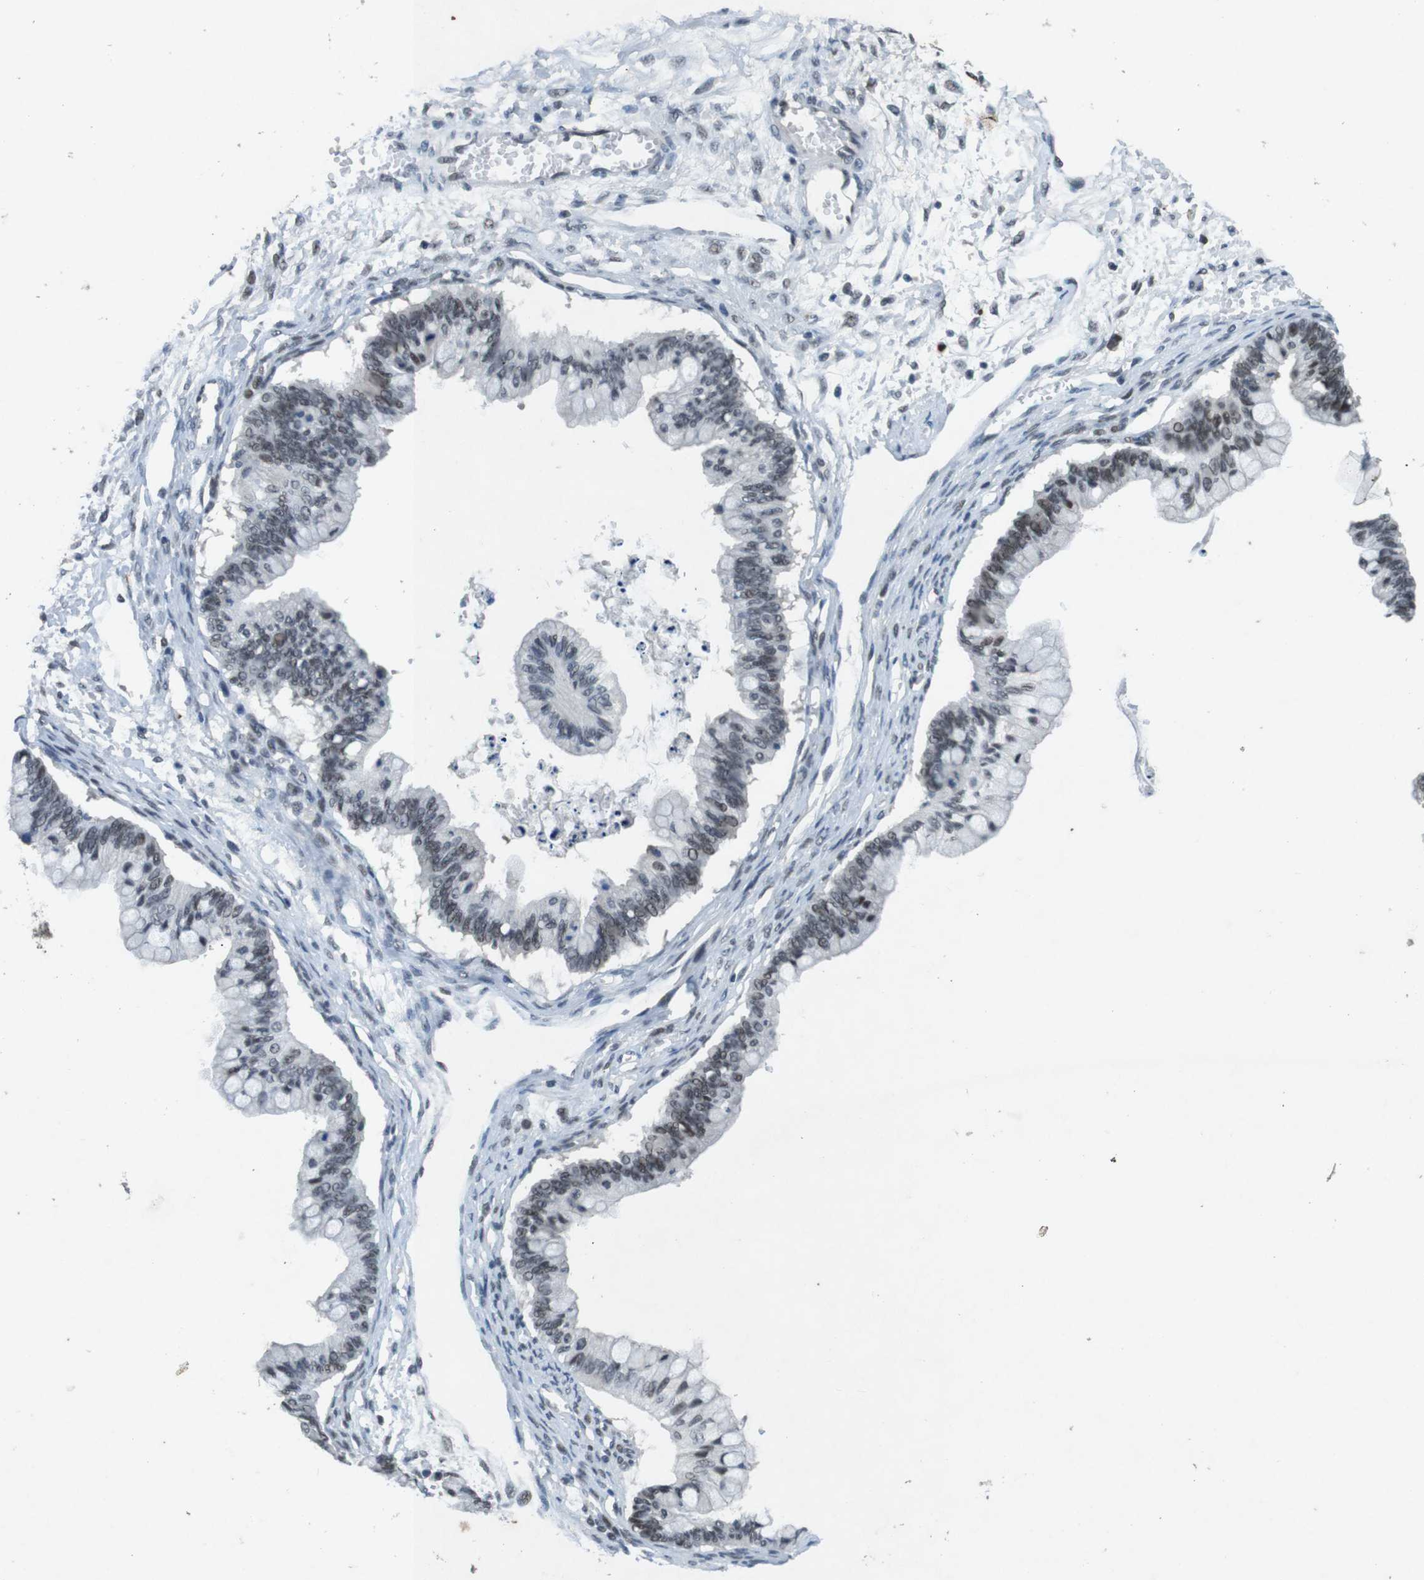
{"staining": {"intensity": "weak", "quantity": "<25%", "location": "nuclear"}, "tissue": "ovarian cancer", "cell_type": "Tumor cells", "image_type": "cancer", "snomed": [{"axis": "morphology", "description": "Cystadenocarcinoma, mucinous, NOS"}, {"axis": "topography", "description": "Ovary"}], "caption": "High magnification brightfield microscopy of ovarian cancer (mucinous cystadenocarcinoma) stained with DAB (brown) and counterstained with hematoxylin (blue): tumor cells show no significant staining. (Stains: DAB (3,3'-diaminobenzidine) IHC with hematoxylin counter stain, Microscopy: brightfield microscopy at high magnification).", "gene": "USP7", "patient": {"sex": "female", "age": 57}}